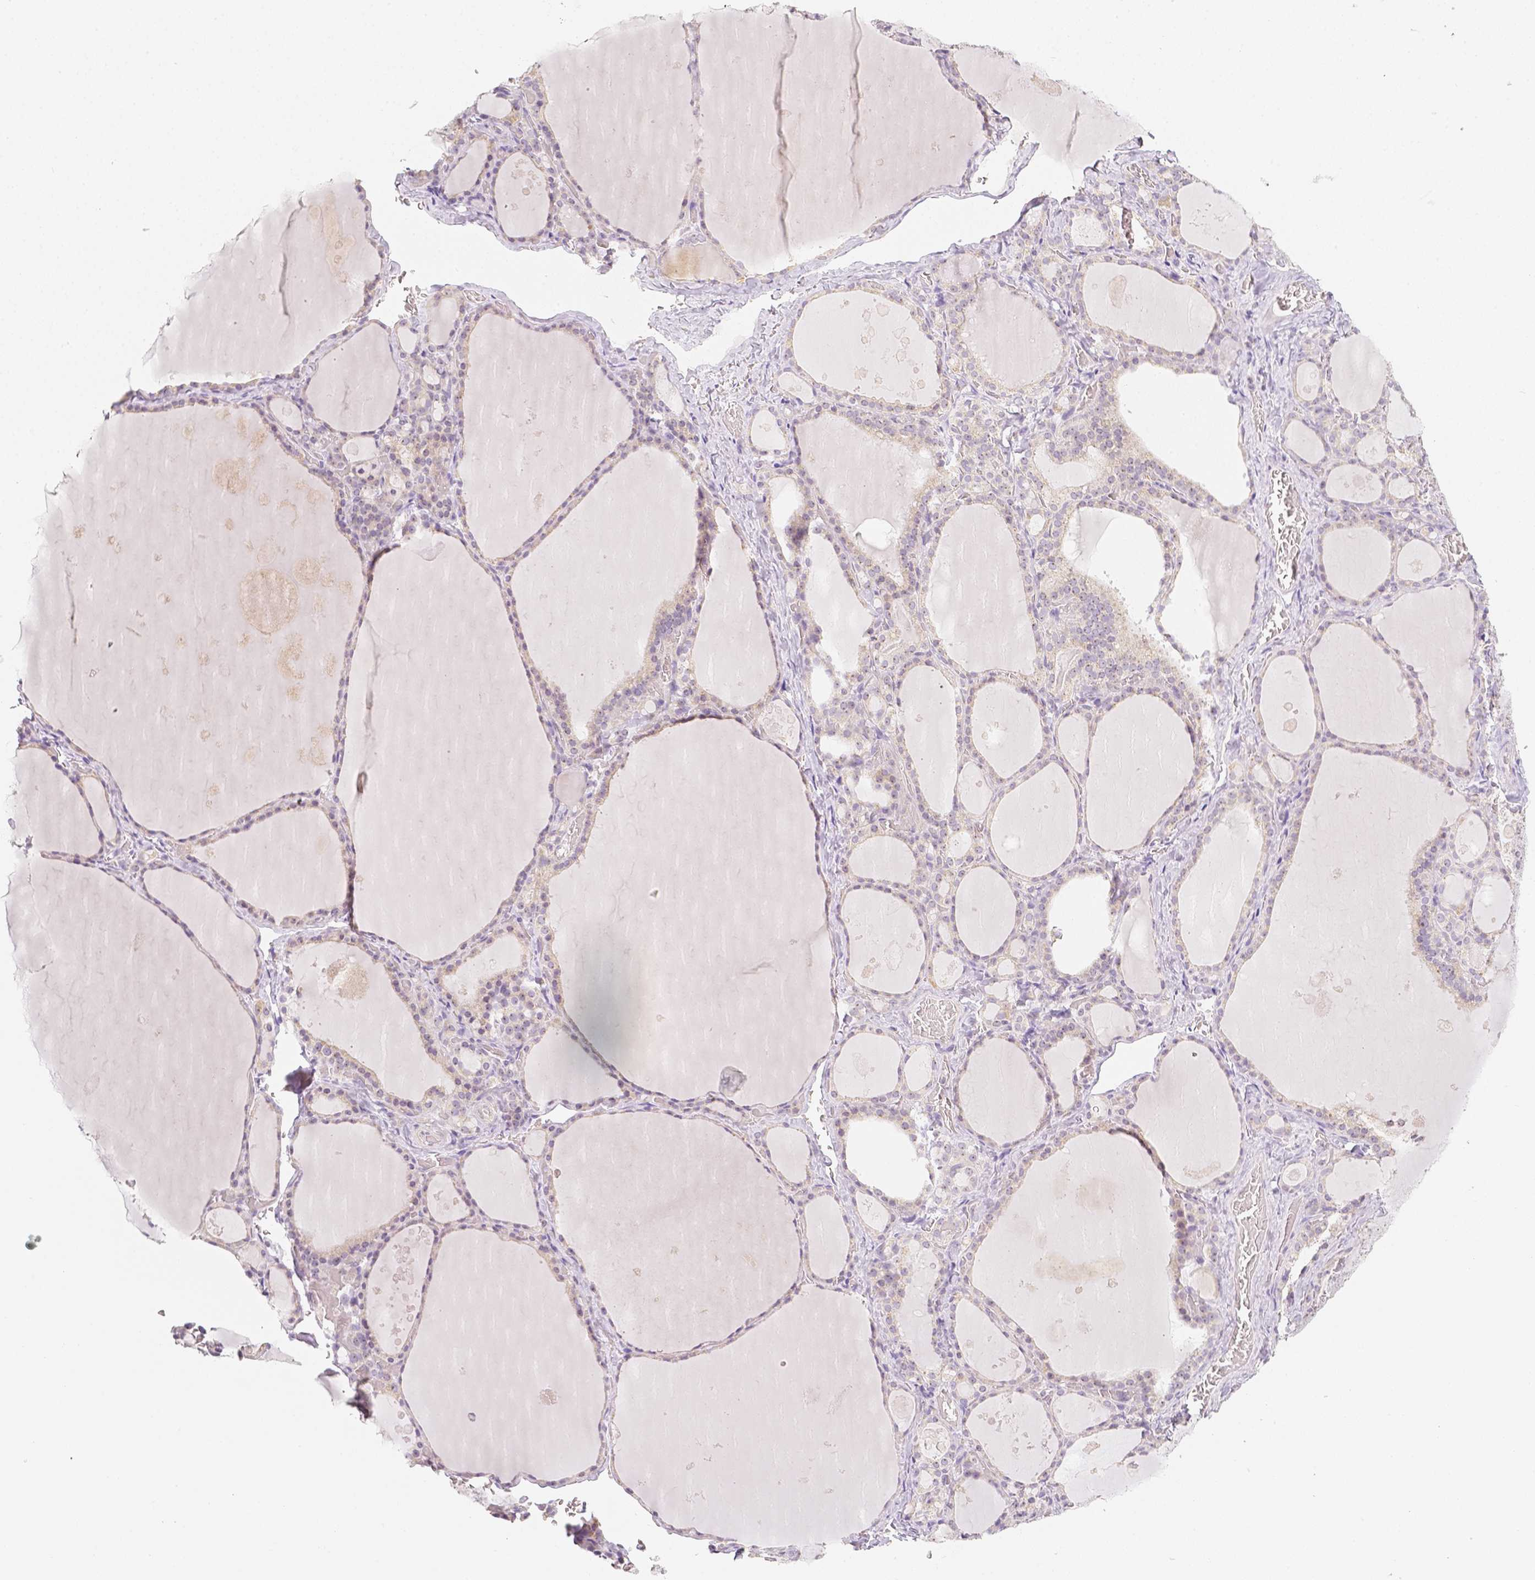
{"staining": {"intensity": "weak", "quantity": ">75%", "location": "cytoplasmic/membranous"}, "tissue": "thyroid gland", "cell_type": "Glandular cells", "image_type": "normal", "snomed": [{"axis": "morphology", "description": "Normal tissue, NOS"}, {"axis": "topography", "description": "Thyroid gland"}], "caption": "Immunohistochemical staining of benign thyroid gland demonstrates weak cytoplasmic/membranous protein positivity in about >75% of glandular cells. The staining was performed using DAB to visualize the protein expression in brown, while the nuclei were stained in blue with hematoxylin (Magnification: 20x).", "gene": "NVL", "patient": {"sex": "male", "age": 56}}